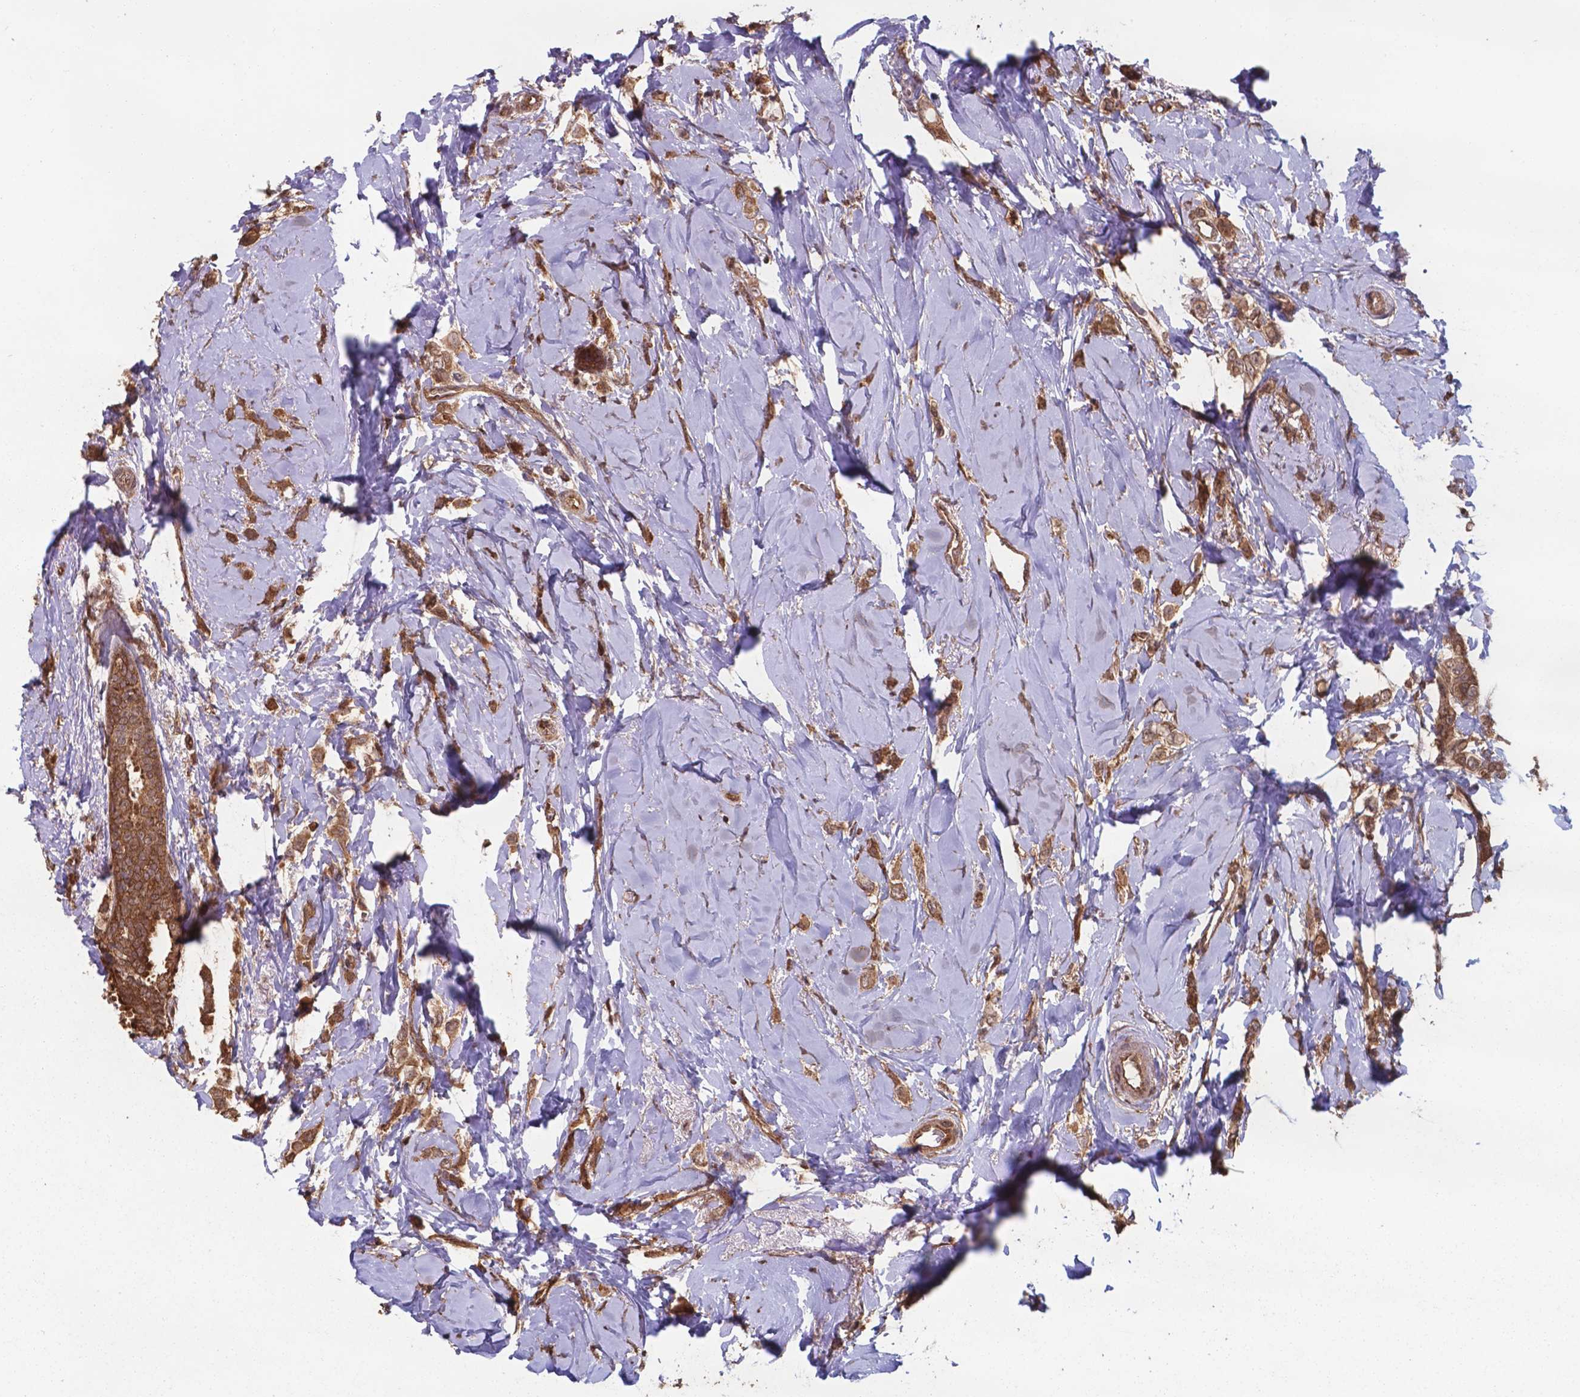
{"staining": {"intensity": "moderate", "quantity": ">75%", "location": "cytoplasmic/membranous,nuclear"}, "tissue": "breast cancer", "cell_type": "Tumor cells", "image_type": "cancer", "snomed": [{"axis": "morphology", "description": "Lobular carcinoma"}, {"axis": "topography", "description": "Breast"}], "caption": "Protein expression analysis of human breast lobular carcinoma reveals moderate cytoplasmic/membranous and nuclear staining in about >75% of tumor cells.", "gene": "CHP2", "patient": {"sex": "female", "age": 66}}